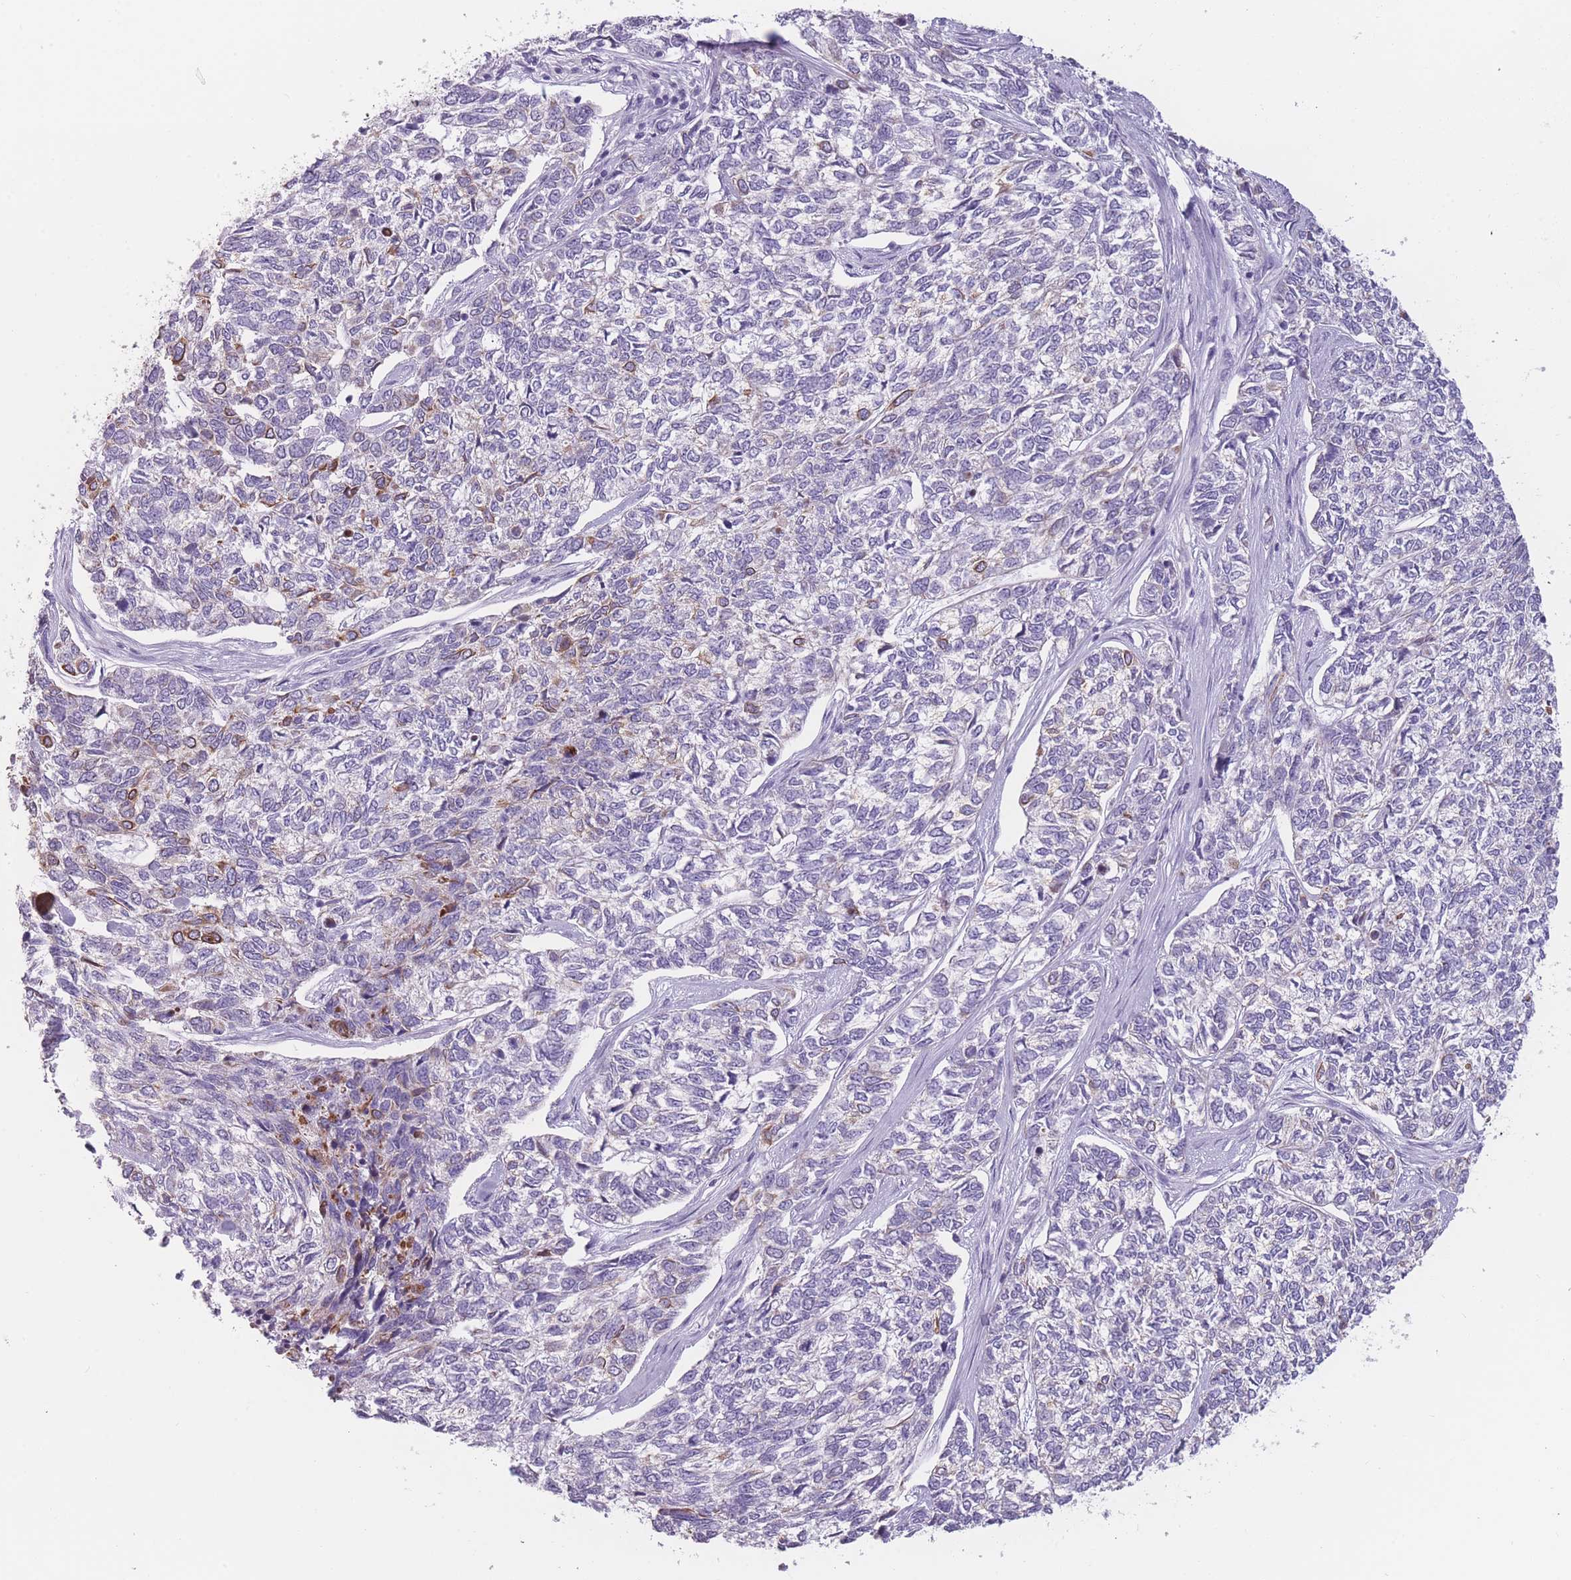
{"staining": {"intensity": "moderate", "quantity": "<25%", "location": "cytoplasmic/membranous"}, "tissue": "skin cancer", "cell_type": "Tumor cells", "image_type": "cancer", "snomed": [{"axis": "morphology", "description": "Basal cell carcinoma"}, {"axis": "topography", "description": "Skin"}], "caption": "Immunohistochemical staining of human skin cancer reveals low levels of moderate cytoplasmic/membranous protein positivity in approximately <25% of tumor cells. The staining was performed using DAB (3,3'-diaminobenzidine), with brown indicating positive protein expression. Nuclei are stained blue with hematoxylin.", "gene": "PPFIA3", "patient": {"sex": "female", "age": 65}}